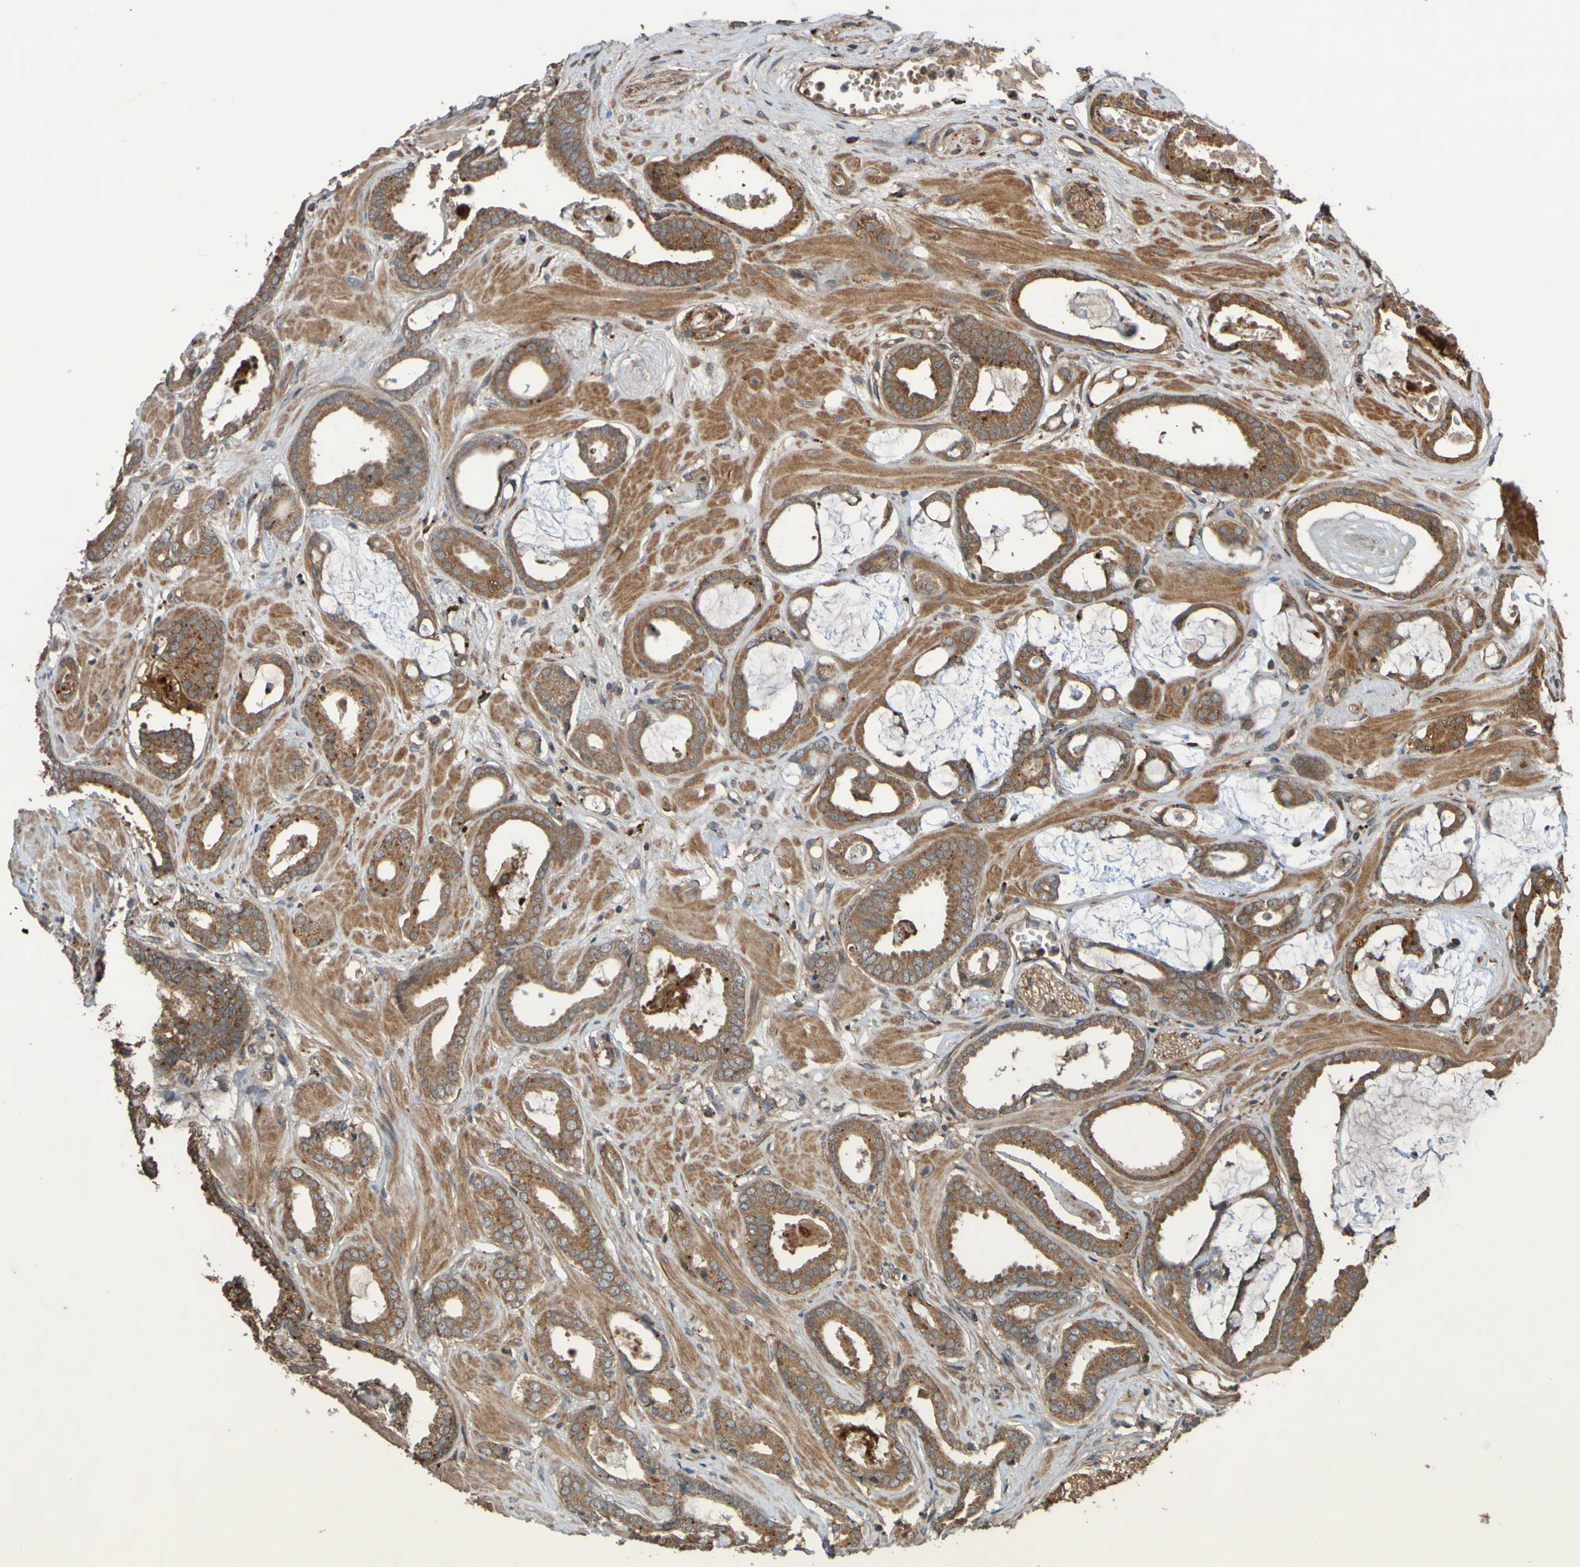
{"staining": {"intensity": "moderate", "quantity": ">75%", "location": "cytoplasmic/membranous"}, "tissue": "prostate cancer", "cell_type": "Tumor cells", "image_type": "cancer", "snomed": [{"axis": "morphology", "description": "Adenocarcinoma, Low grade"}, {"axis": "topography", "description": "Prostate"}], "caption": "Immunohistochemical staining of human prostate adenocarcinoma (low-grade) exhibits moderate cytoplasmic/membranous protein positivity in about >75% of tumor cells. Nuclei are stained in blue.", "gene": "UCN", "patient": {"sex": "male", "age": 53}}